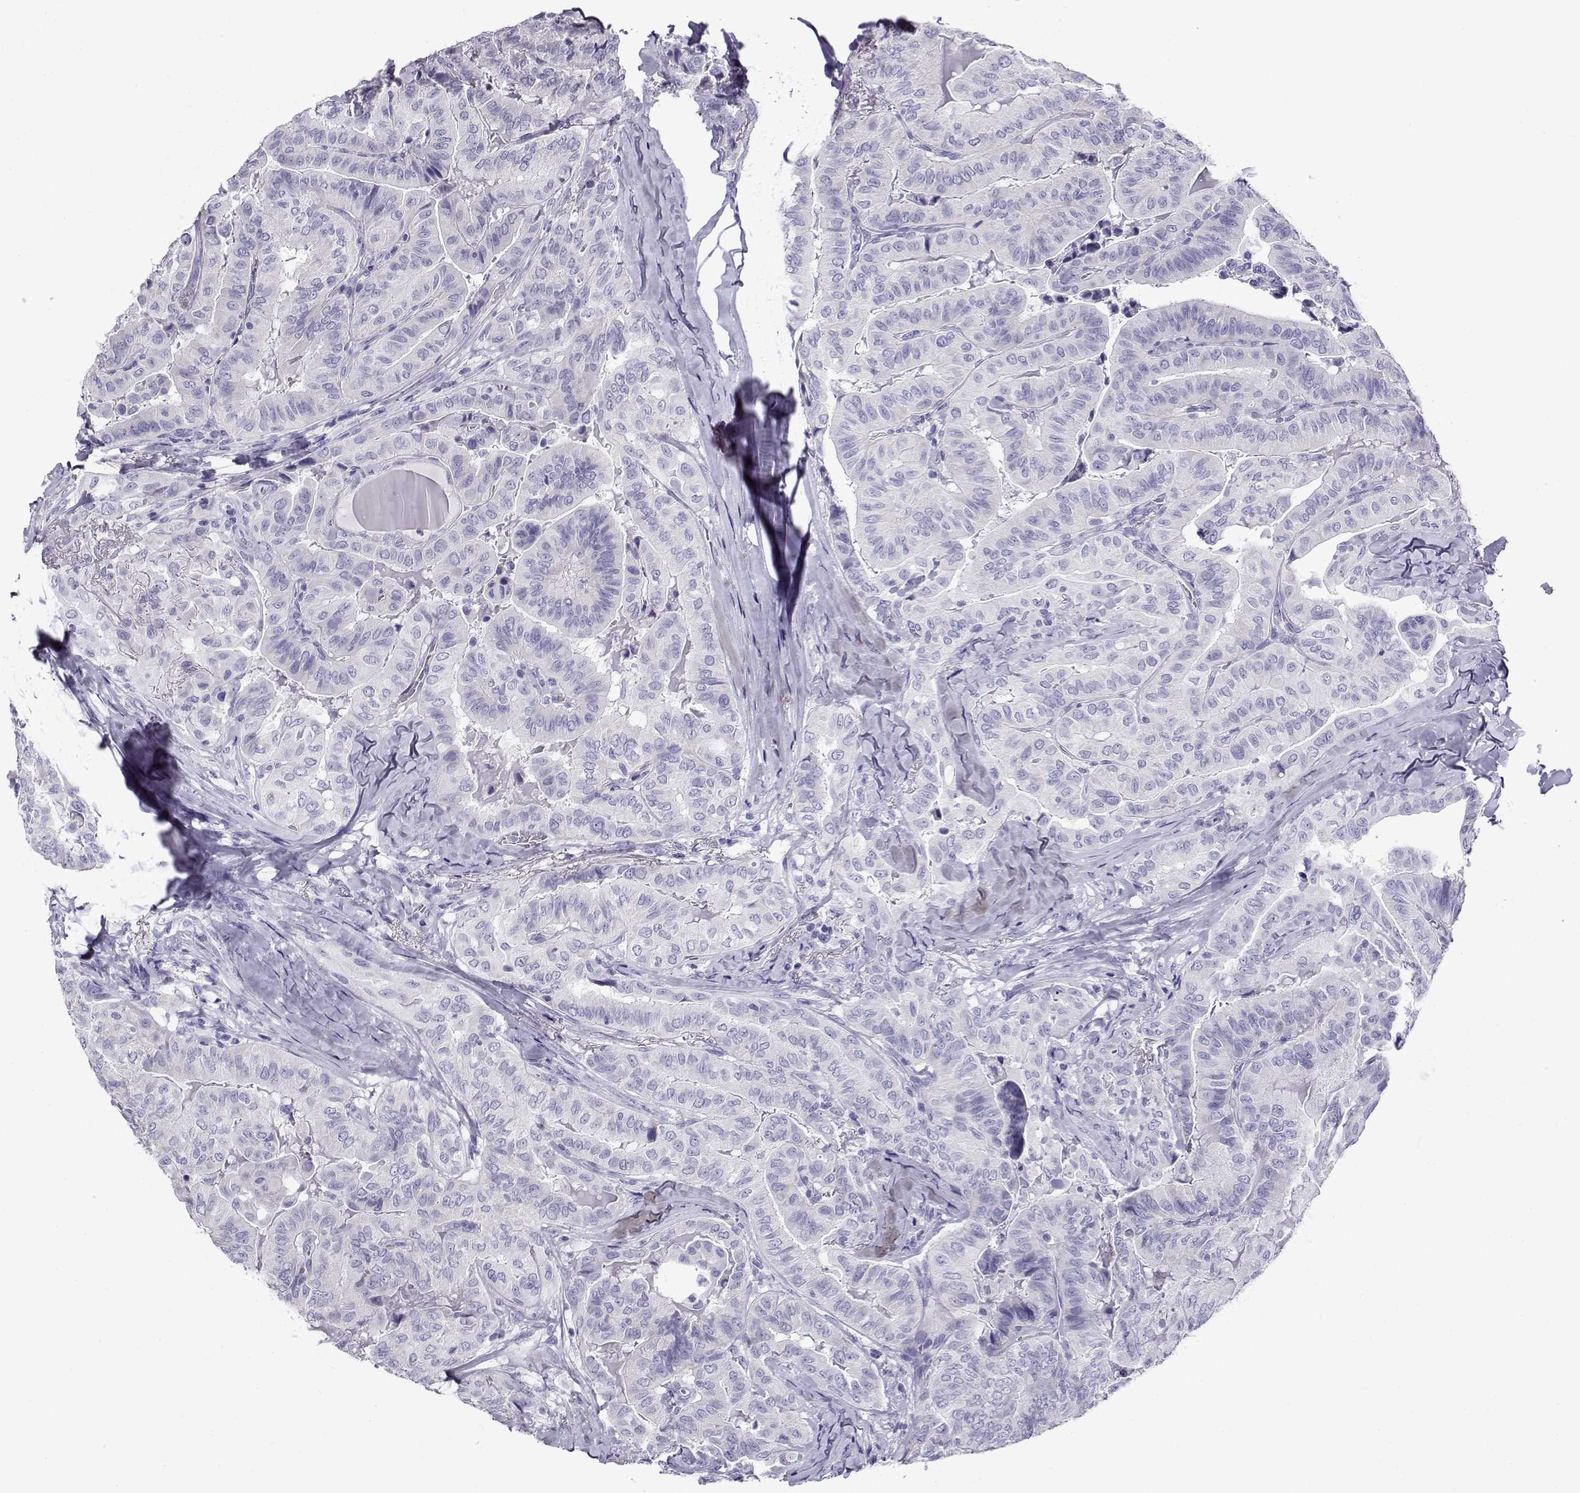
{"staining": {"intensity": "negative", "quantity": "none", "location": "none"}, "tissue": "thyroid cancer", "cell_type": "Tumor cells", "image_type": "cancer", "snomed": [{"axis": "morphology", "description": "Papillary adenocarcinoma, NOS"}, {"axis": "topography", "description": "Thyroid gland"}], "caption": "Papillary adenocarcinoma (thyroid) was stained to show a protein in brown. There is no significant positivity in tumor cells. (Stains: DAB immunohistochemistry (IHC) with hematoxylin counter stain, Microscopy: brightfield microscopy at high magnification).", "gene": "CABS1", "patient": {"sex": "female", "age": 68}}